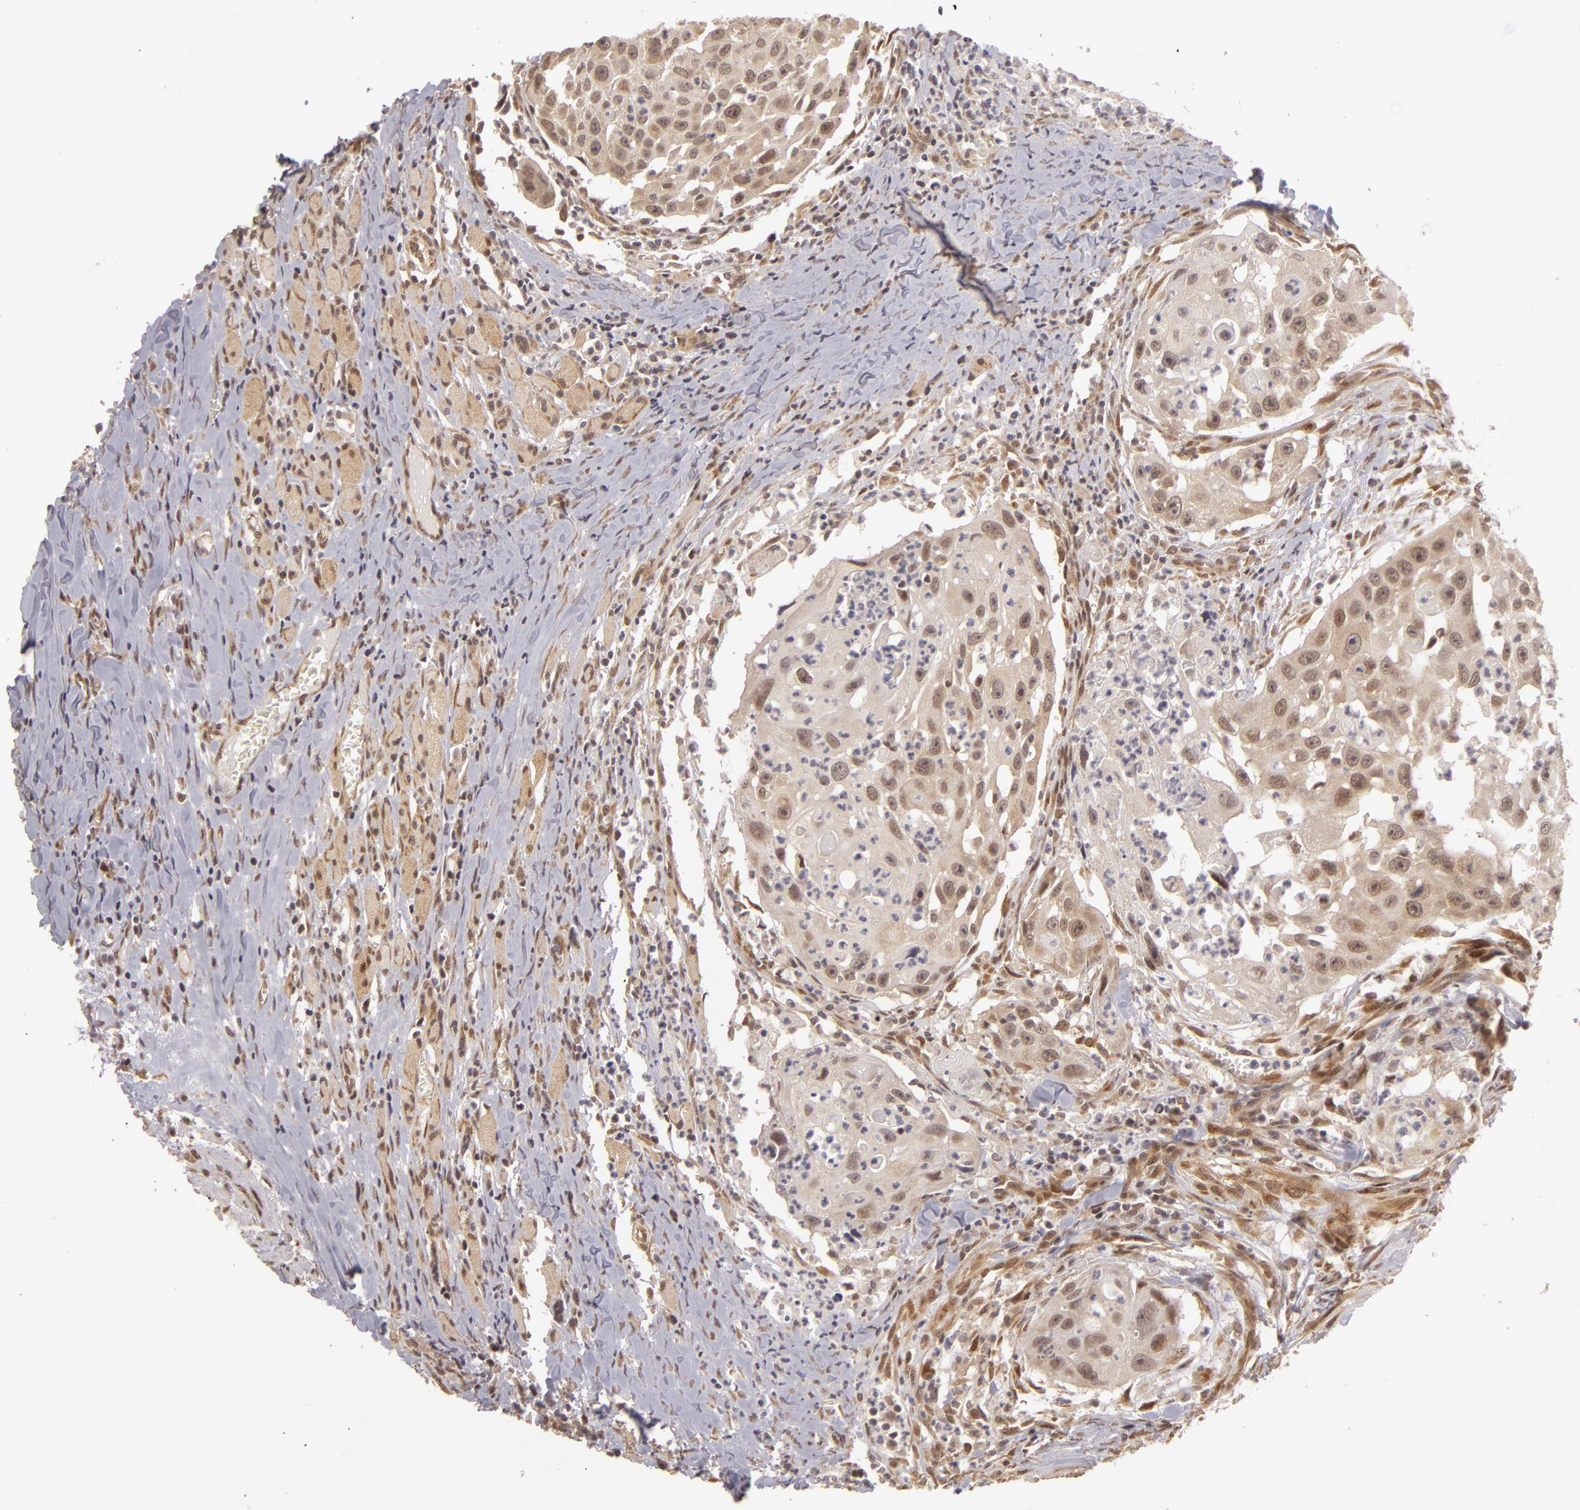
{"staining": {"intensity": "weak", "quantity": "25%-75%", "location": "nuclear"}, "tissue": "head and neck cancer", "cell_type": "Tumor cells", "image_type": "cancer", "snomed": [{"axis": "morphology", "description": "Squamous cell carcinoma, NOS"}, {"axis": "topography", "description": "Head-Neck"}], "caption": "The photomicrograph shows immunohistochemical staining of head and neck cancer (squamous cell carcinoma). There is weak nuclear expression is identified in approximately 25%-75% of tumor cells.", "gene": "ZNF133", "patient": {"sex": "male", "age": 64}}